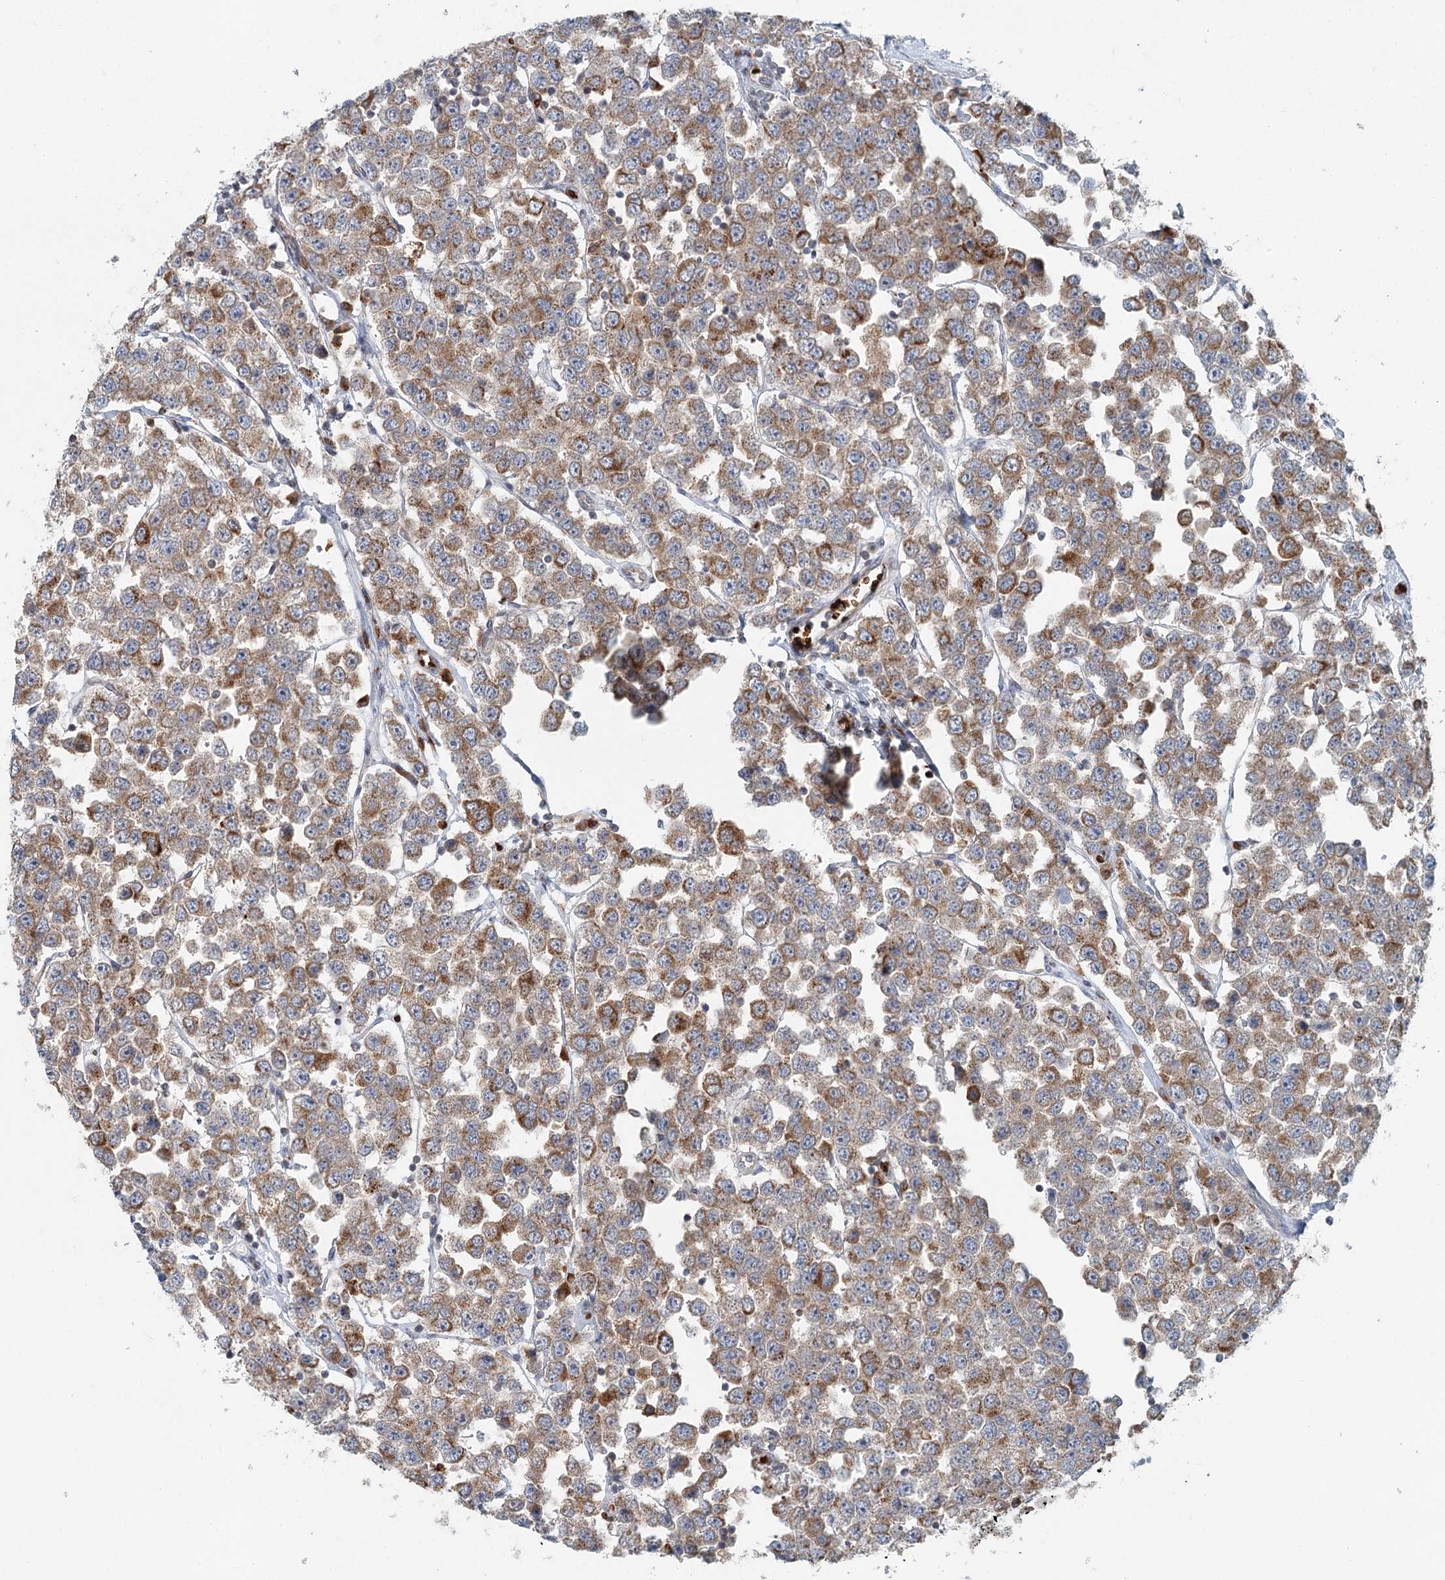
{"staining": {"intensity": "moderate", "quantity": ">75%", "location": "cytoplasmic/membranous"}, "tissue": "testis cancer", "cell_type": "Tumor cells", "image_type": "cancer", "snomed": [{"axis": "morphology", "description": "Seminoma, NOS"}, {"axis": "topography", "description": "Testis"}], "caption": "Testis cancer (seminoma) was stained to show a protein in brown. There is medium levels of moderate cytoplasmic/membranous staining in about >75% of tumor cells.", "gene": "ADK", "patient": {"sex": "male", "age": 28}}